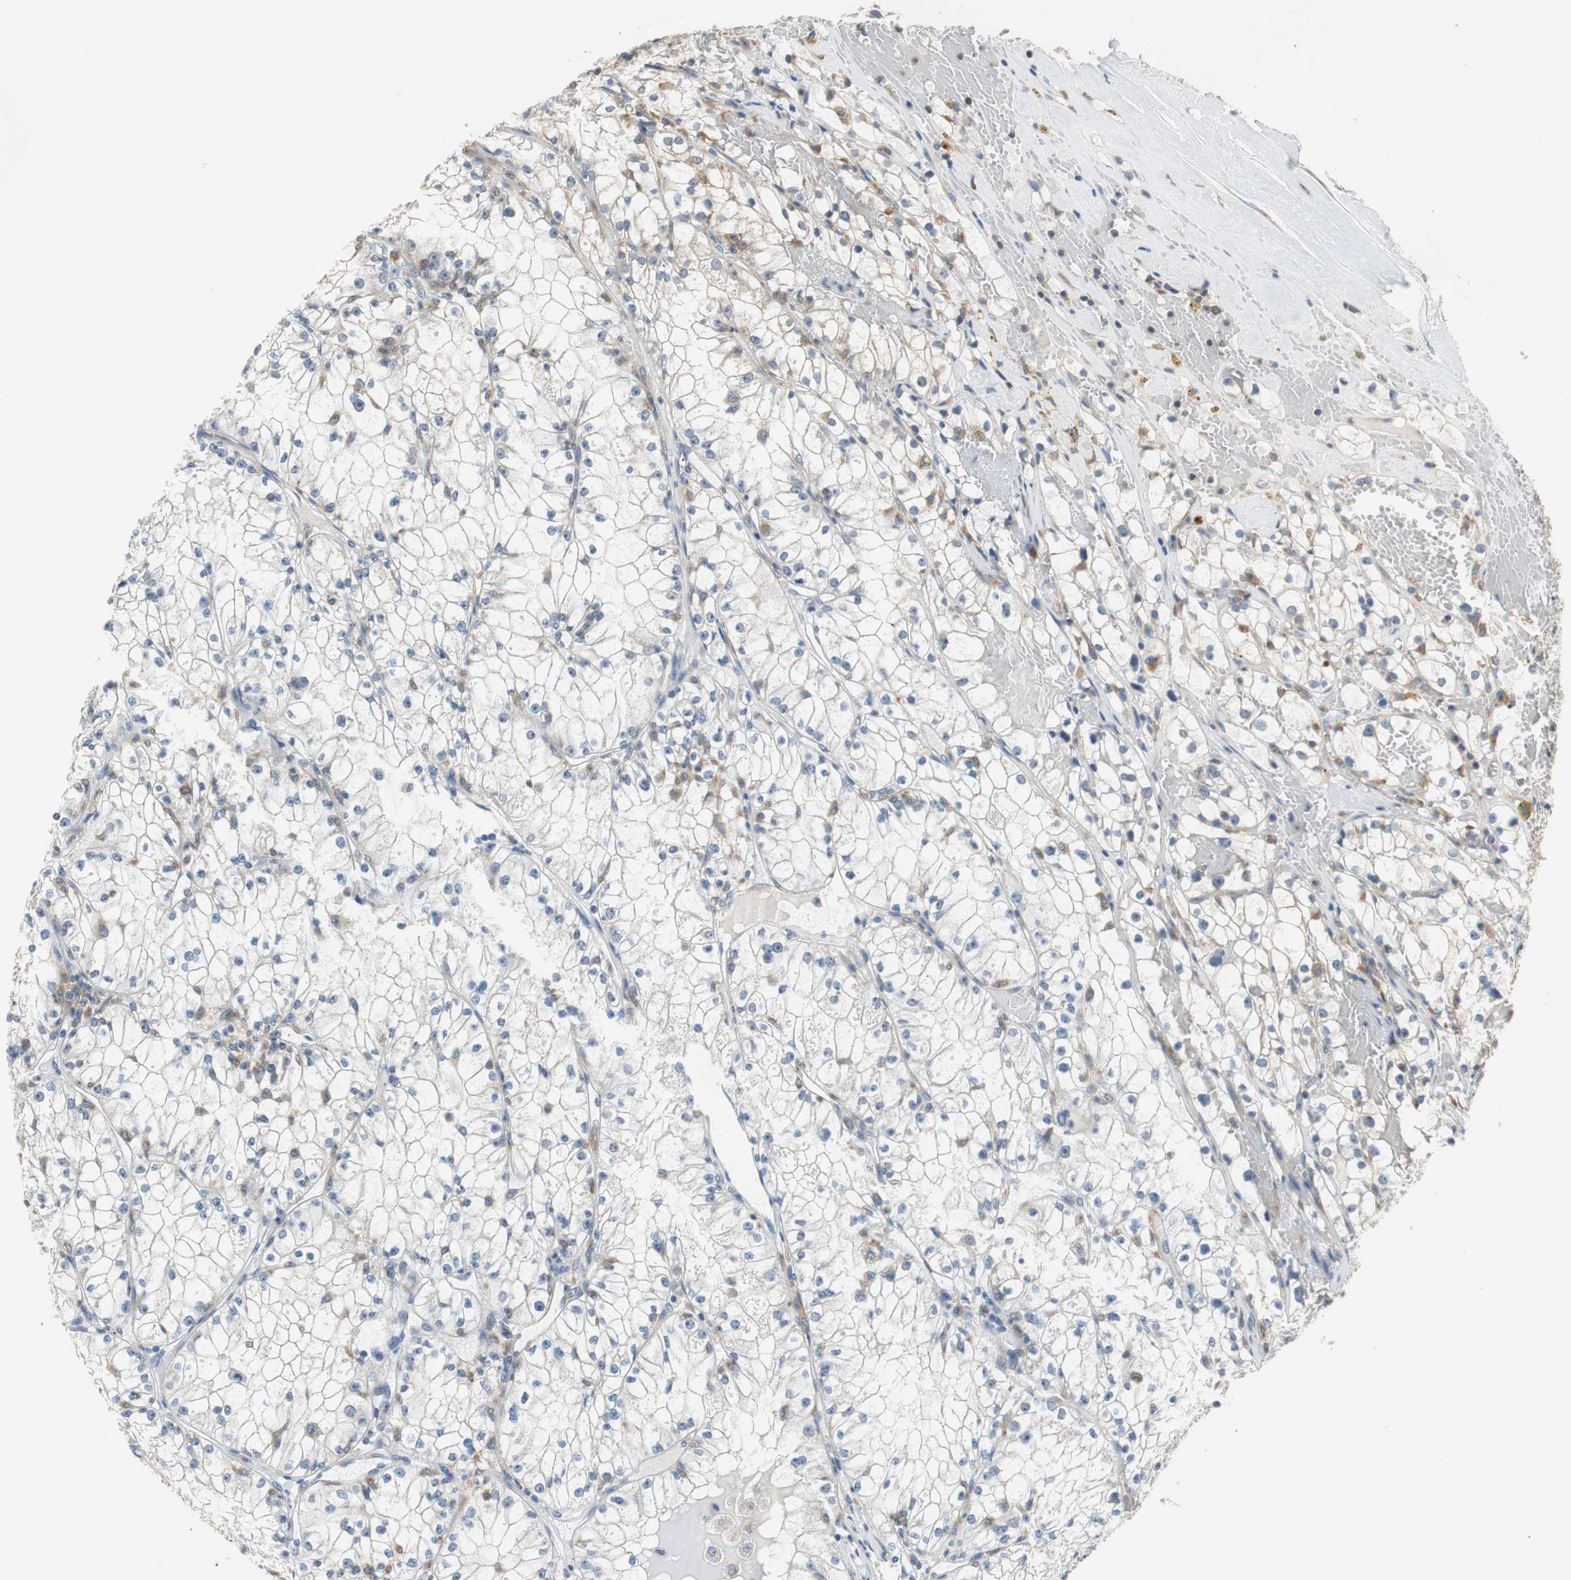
{"staining": {"intensity": "weak", "quantity": "<25%", "location": "cytoplasmic/membranous"}, "tissue": "renal cancer", "cell_type": "Tumor cells", "image_type": "cancer", "snomed": [{"axis": "morphology", "description": "Adenocarcinoma, NOS"}, {"axis": "topography", "description": "Kidney"}], "caption": "This is a micrograph of immunohistochemistry staining of renal adenocarcinoma, which shows no positivity in tumor cells.", "gene": "CNOT3", "patient": {"sex": "male", "age": 56}}